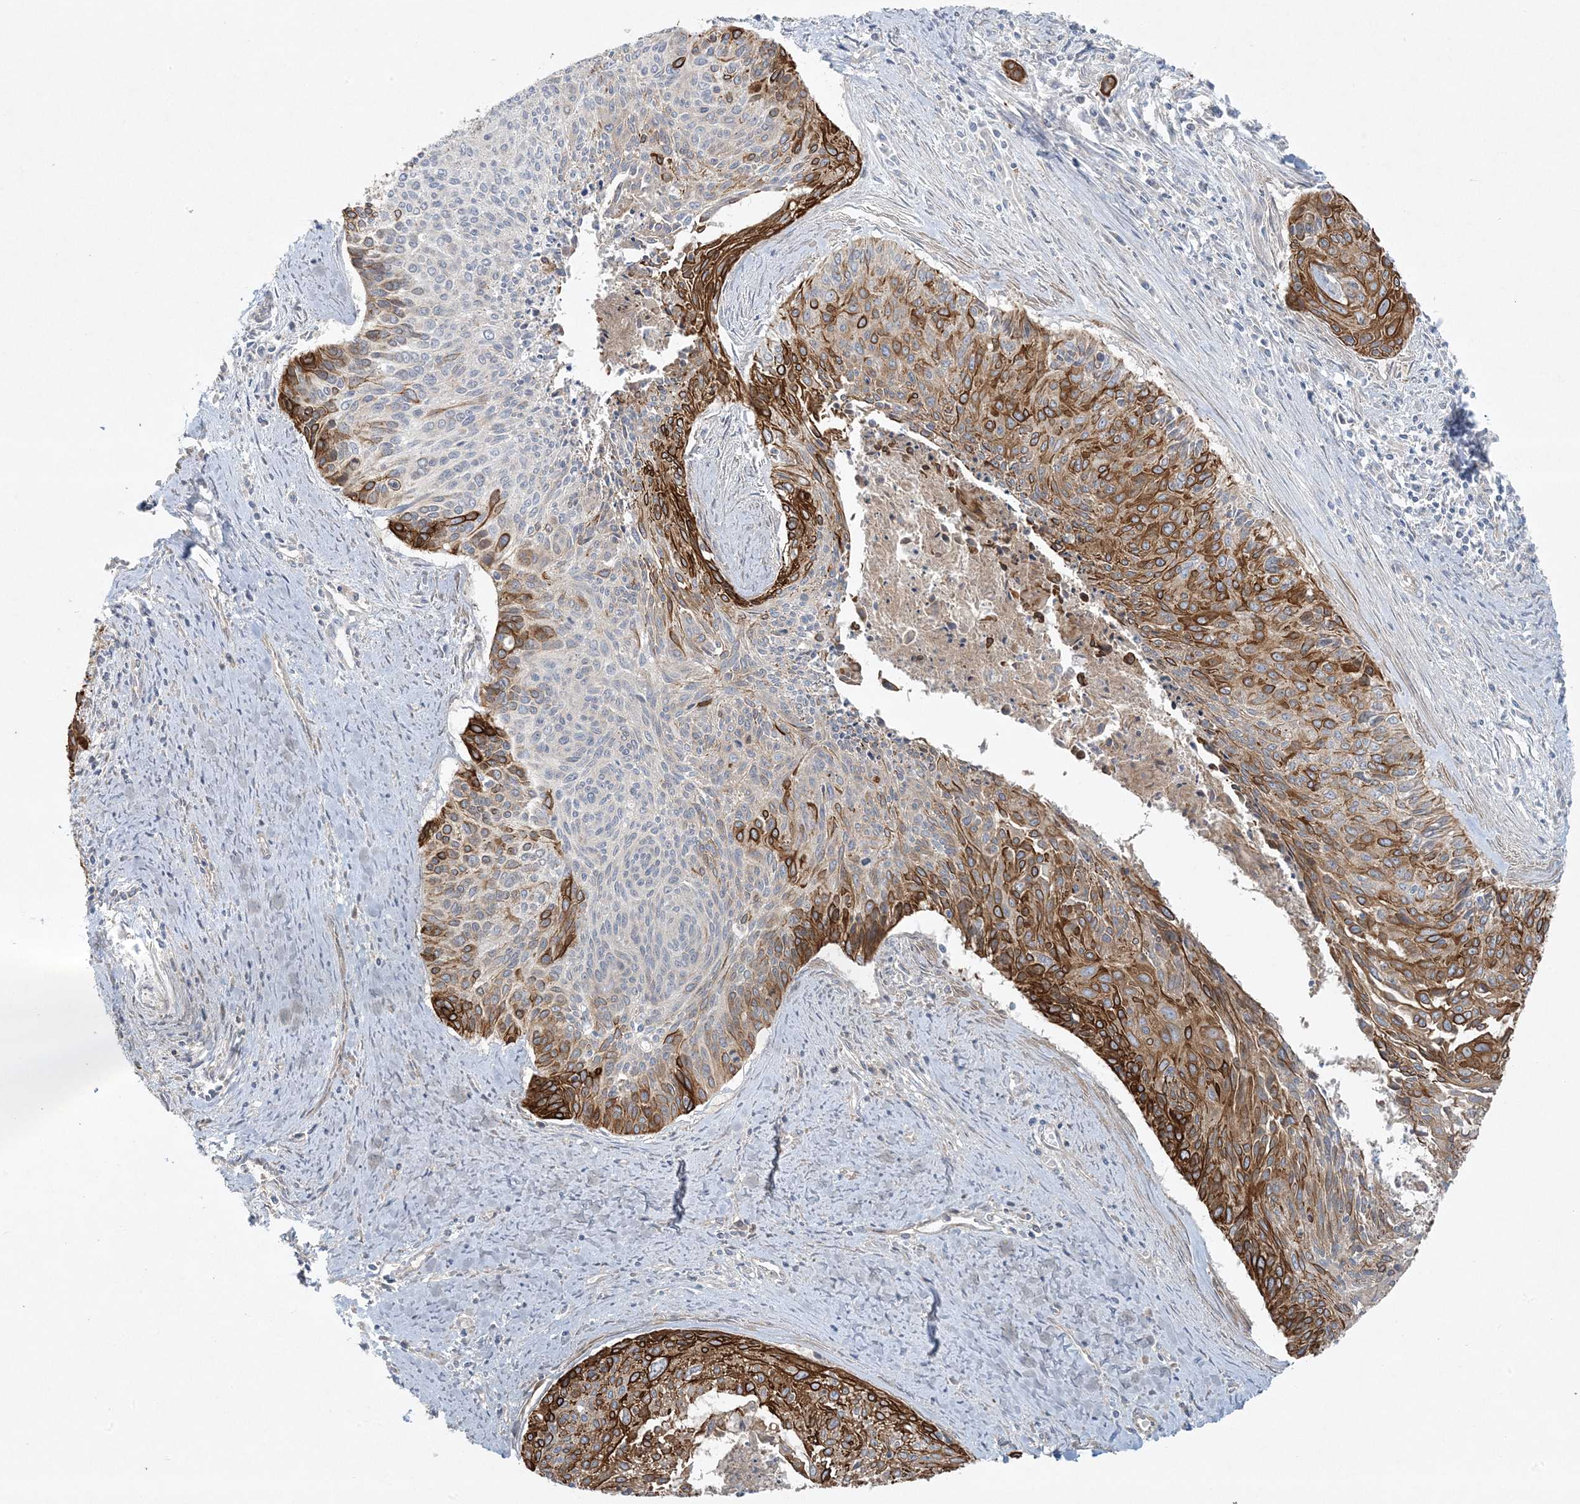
{"staining": {"intensity": "strong", "quantity": "25%-75%", "location": "cytoplasmic/membranous"}, "tissue": "cervical cancer", "cell_type": "Tumor cells", "image_type": "cancer", "snomed": [{"axis": "morphology", "description": "Squamous cell carcinoma, NOS"}, {"axis": "topography", "description": "Cervix"}], "caption": "There is high levels of strong cytoplasmic/membranous positivity in tumor cells of squamous cell carcinoma (cervical), as demonstrated by immunohistochemical staining (brown color).", "gene": "PIK3R4", "patient": {"sex": "female", "age": 55}}